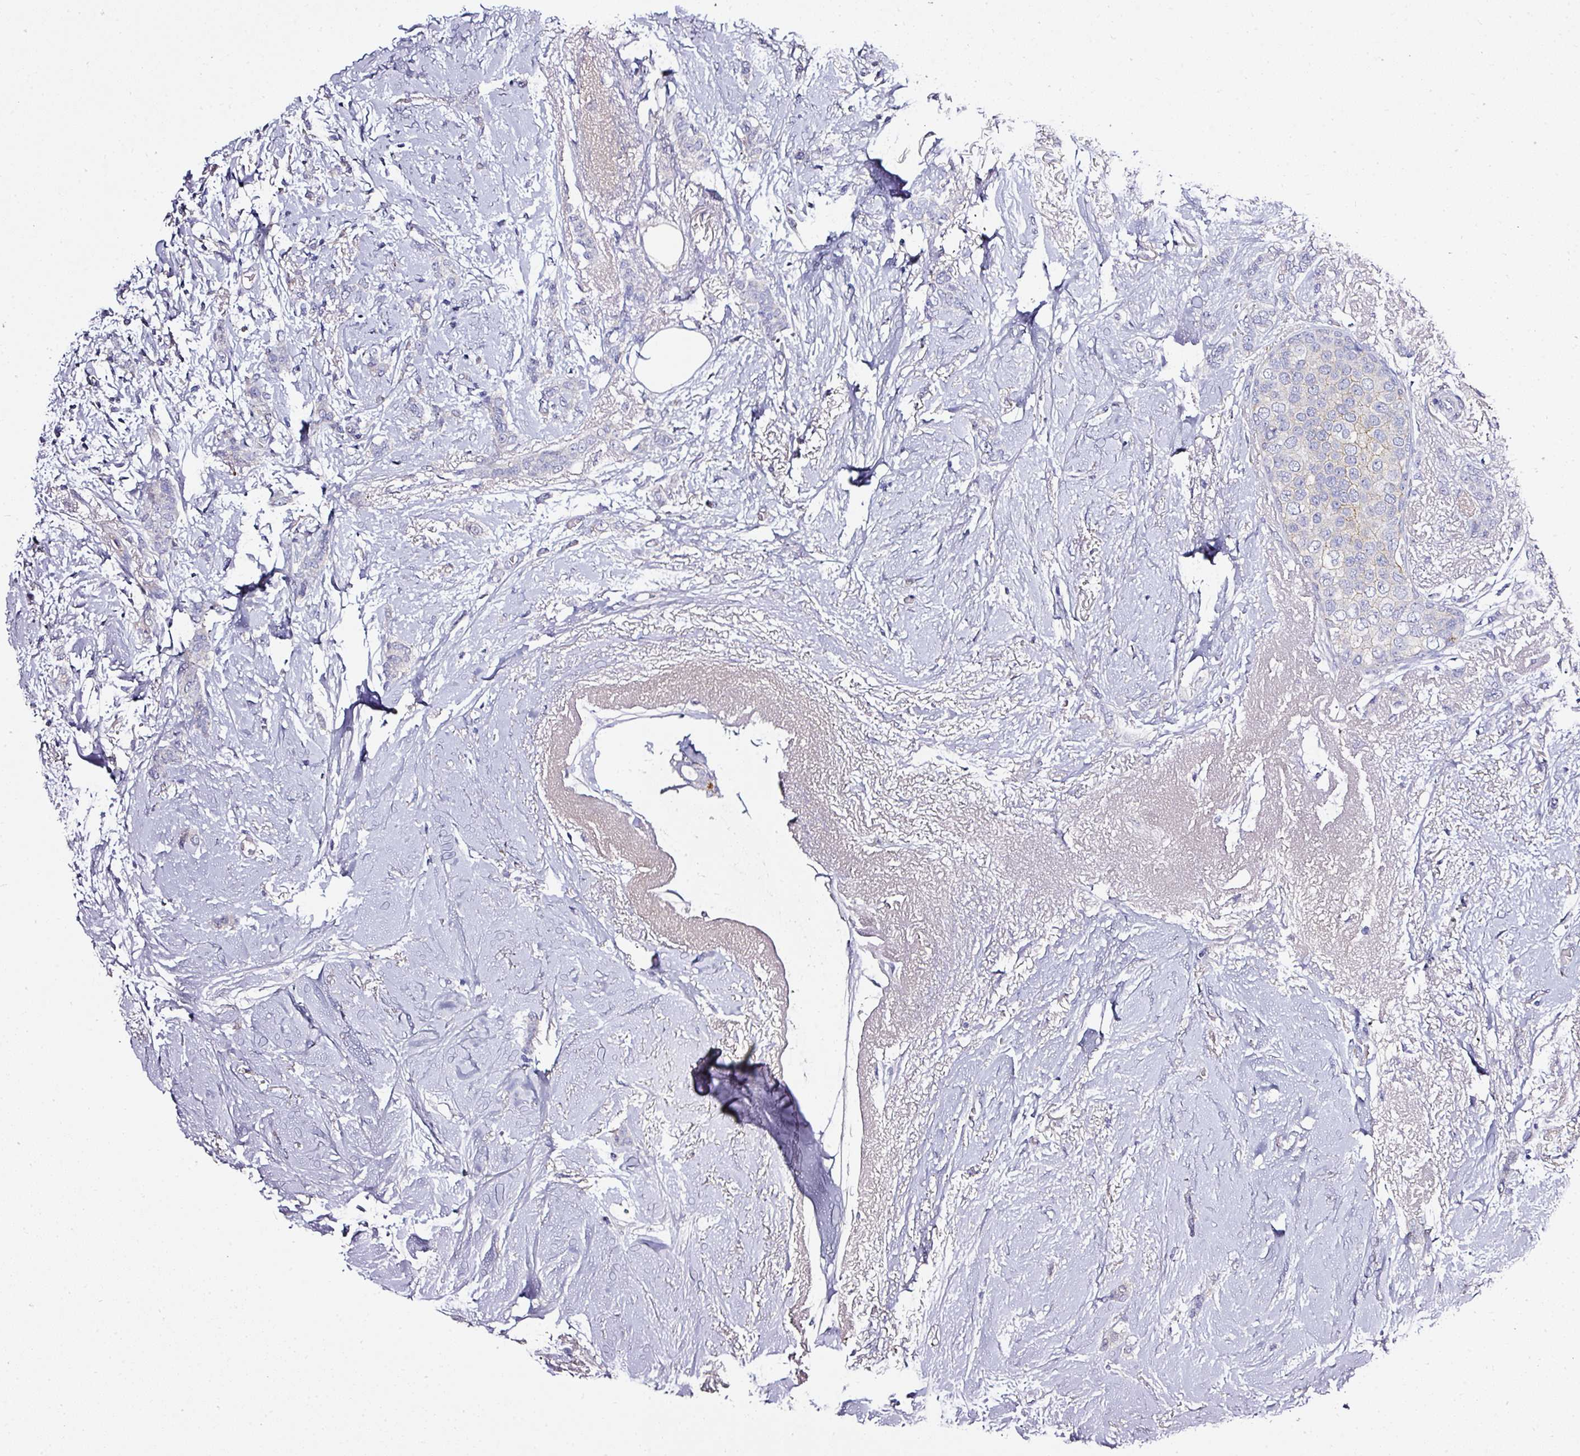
{"staining": {"intensity": "negative", "quantity": "none", "location": "none"}, "tissue": "breast cancer", "cell_type": "Tumor cells", "image_type": "cancer", "snomed": [{"axis": "morphology", "description": "Duct carcinoma"}, {"axis": "topography", "description": "Breast"}], "caption": "IHC micrograph of infiltrating ductal carcinoma (breast) stained for a protein (brown), which demonstrates no positivity in tumor cells.", "gene": "CAB39L", "patient": {"sex": "female", "age": 72}}